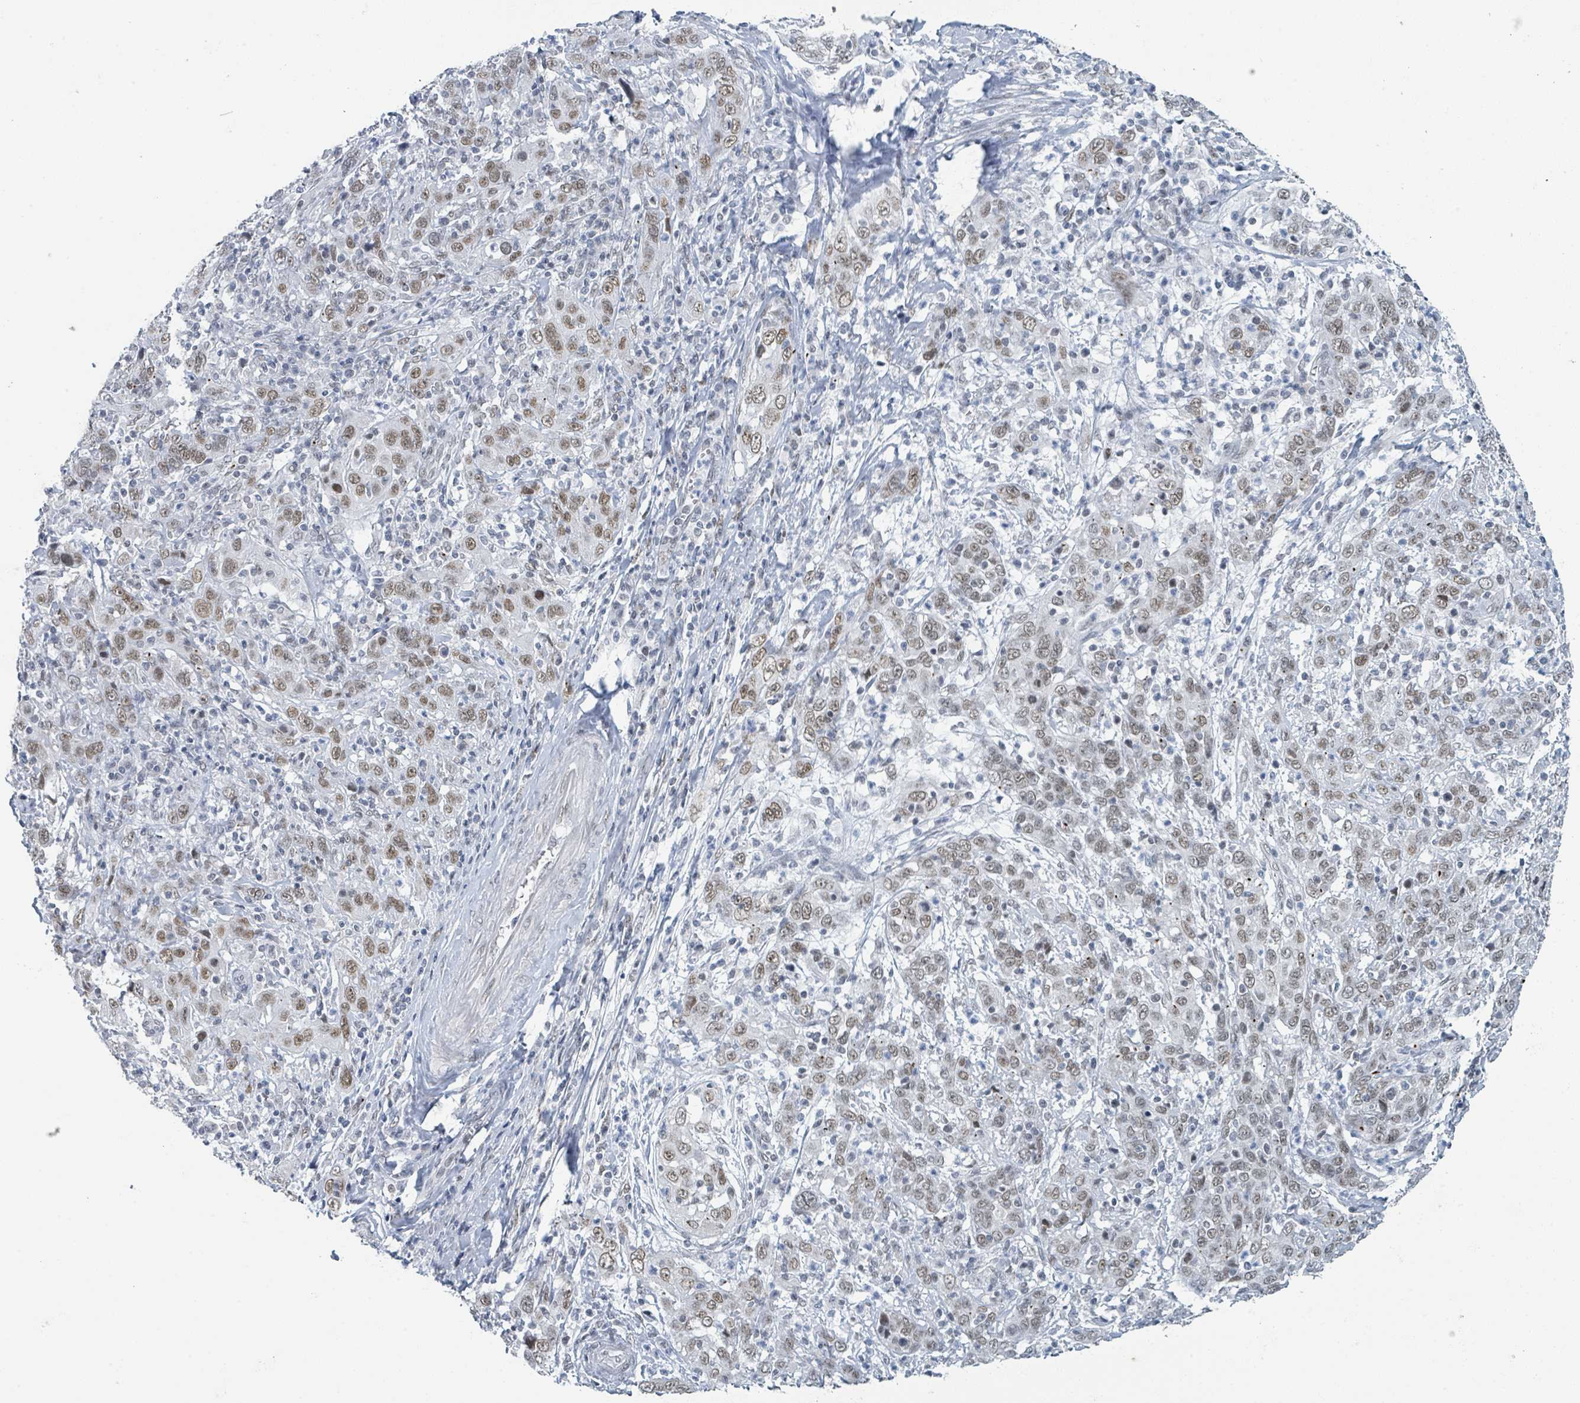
{"staining": {"intensity": "weak", "quantity": ">75%", "location": "nuclear"}, "tissue": "cervical cancer", "cell_type": "Tumor cells", "image_type": "cancer", "snomed": [{"axis": "morphology", "description": "Squamous cell carcinoma, NOS"}, {"axis": "topography", "description": "Cervix"}], "caption": "Weak nuclear protein positivity is seen in approximately >75% of tumor cells in cervical cancer (squamous cell carcinoma).", "gene": "EHMT2", "patient": {"sex": "female", "age": 46}}